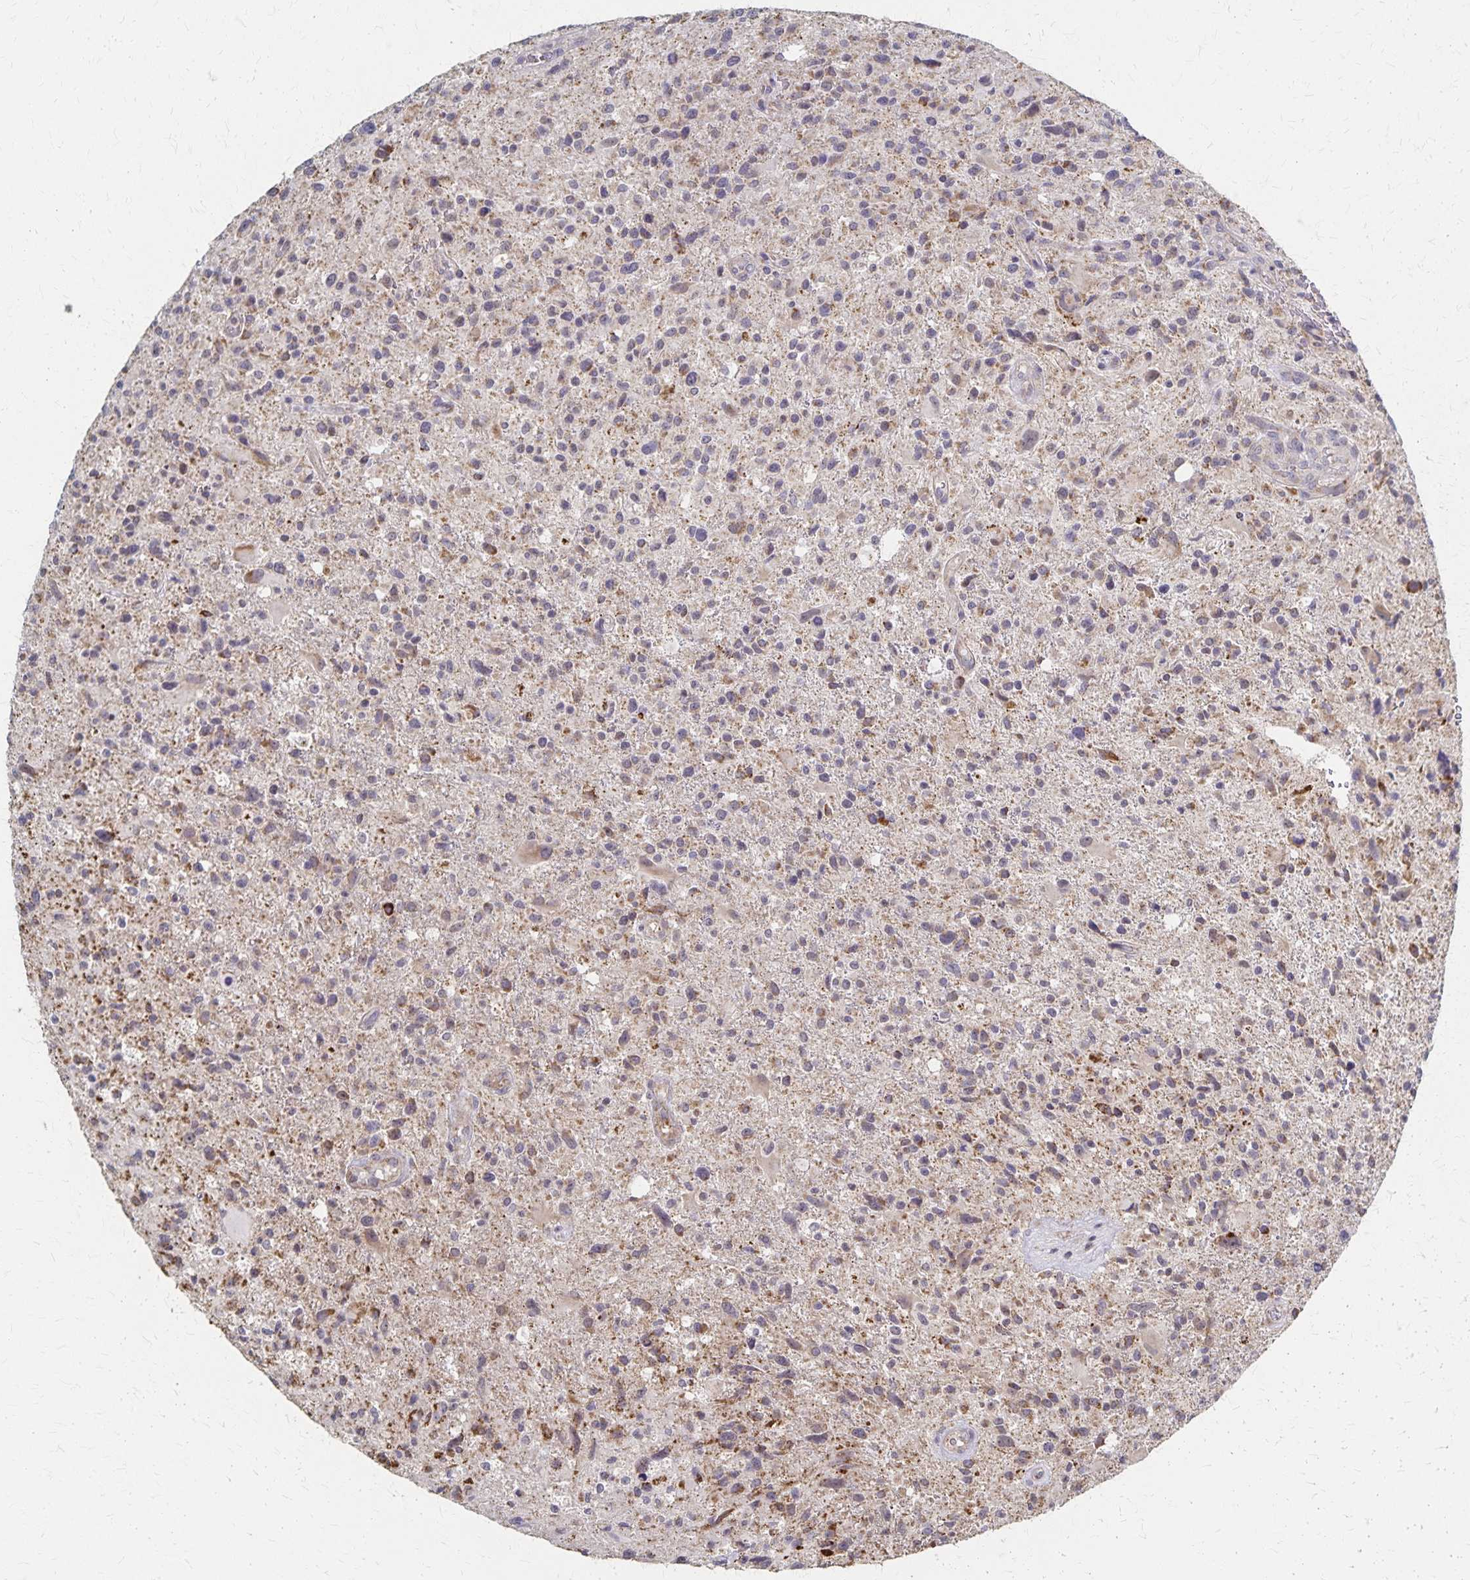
{"staining": {"intensity": "moderate", "quantity": "25%-75%", "location": "cytoplasmic/membranous"}, "tissue": "glioma", "cell_type": "Tumor cells", "image_type": "cancer", "snomed": [{"axis": "morphology", "description": "Glioma, malignant, High grade"}, {"axis": "topography", "description": "Brain"}], "caption": "Immunohistochemistry (IHC) photomicrograph of neoplastic tissue: glioma stained using IHC demonstrates medium levels of moderate protein expression localized specifically in the cytoplasmic/membranous of tumor cells, appearing as a cytoplasmic/membranous brown color.", "gene": "DYRK4", "patient": {"sex": "male", "age": 63}}